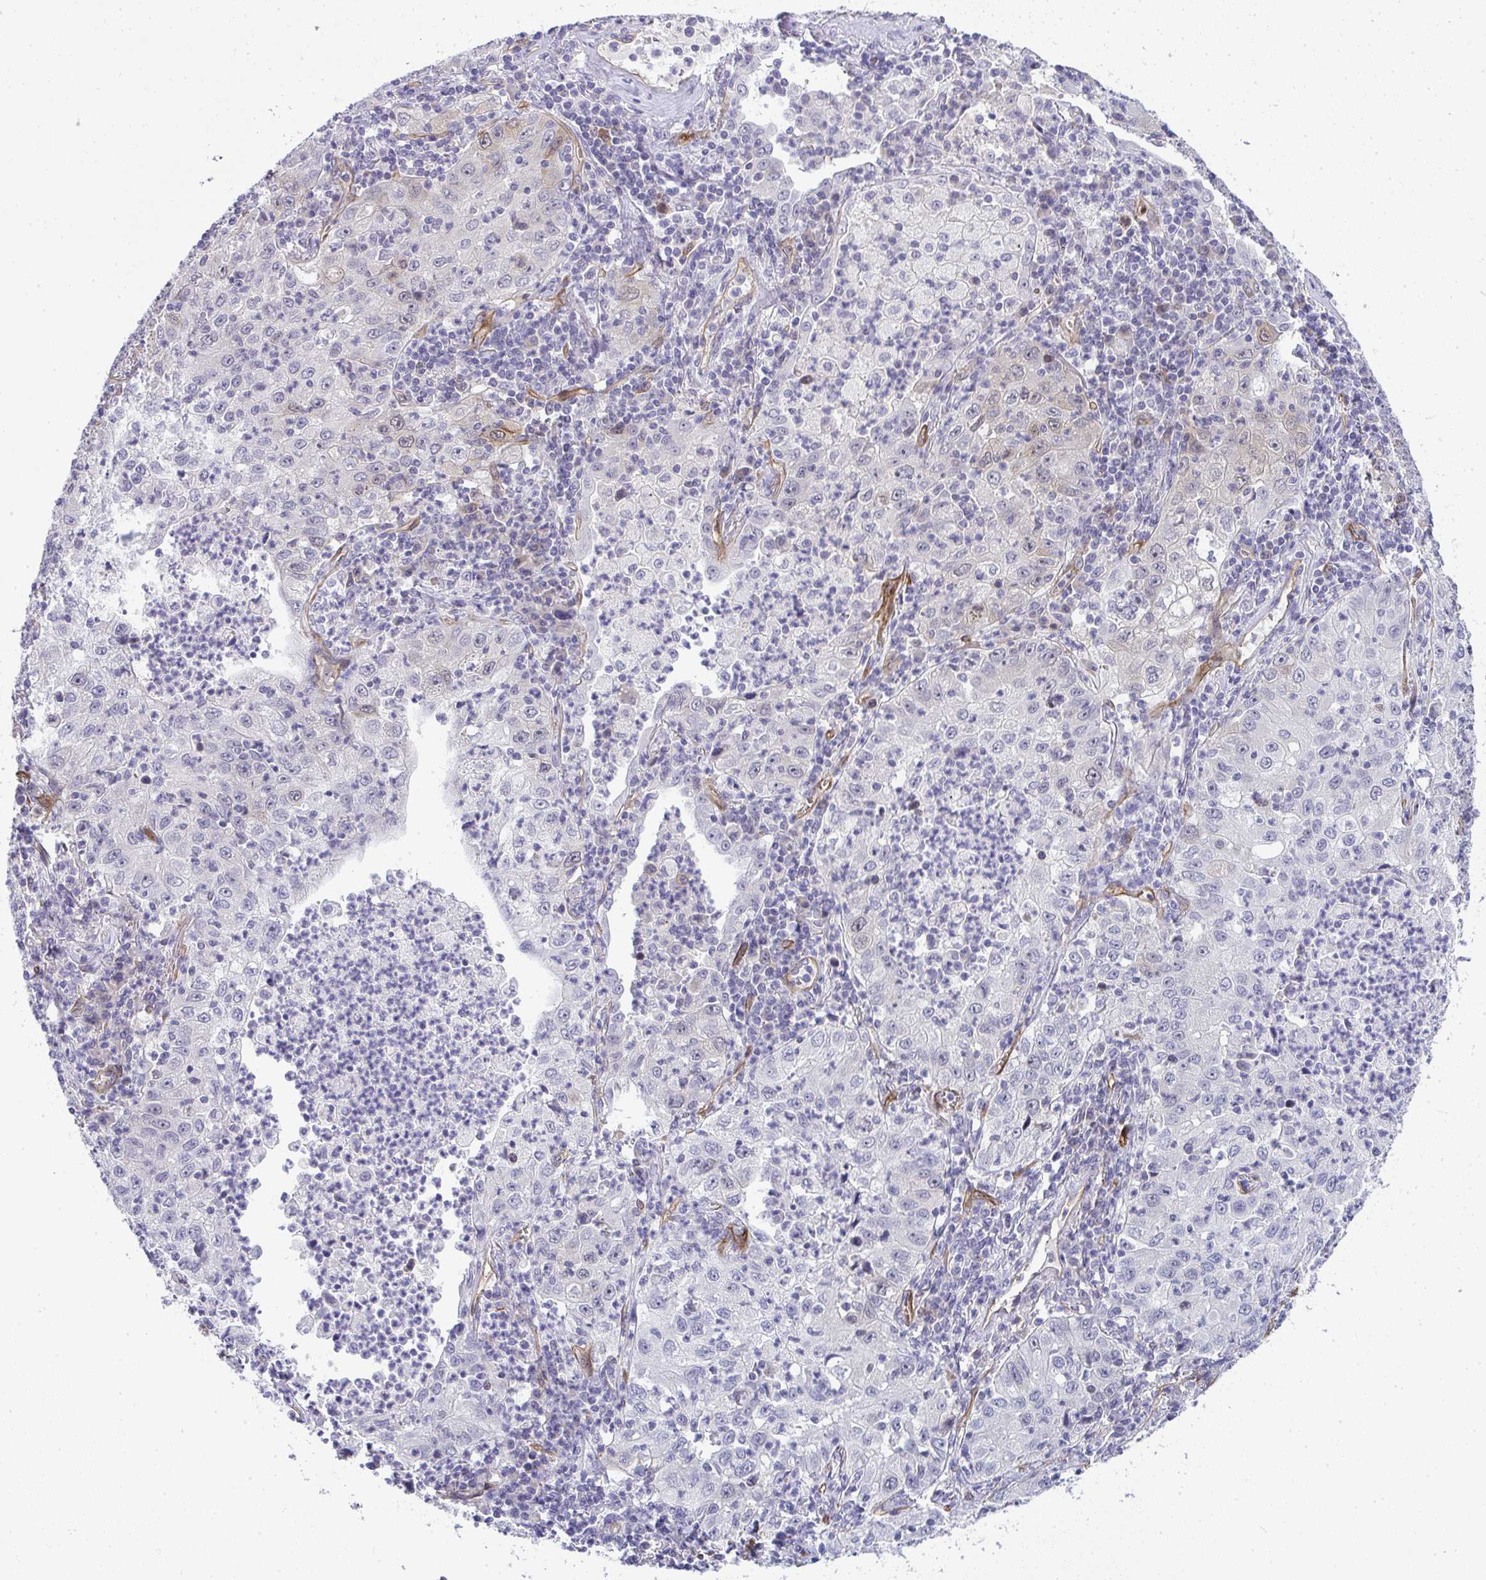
{"staining": {"intensity": "negative", "quantity": "none", "location": "none"}, "tissue": "lung cancer", "cell_type": "Tumor cells", "image_type": "cancer", "snomed": [{"axis": "morphology", "description": "Squamous cell carcinoma, NOS"}, {"axis": "topography", "description": "Lung"}], "caption": "Tumor cells show no significant positivity in lung cancer (squamous cell carcinoma).", "gene": "UBE2S", "patient": {"sex": "male", "age": 71}}